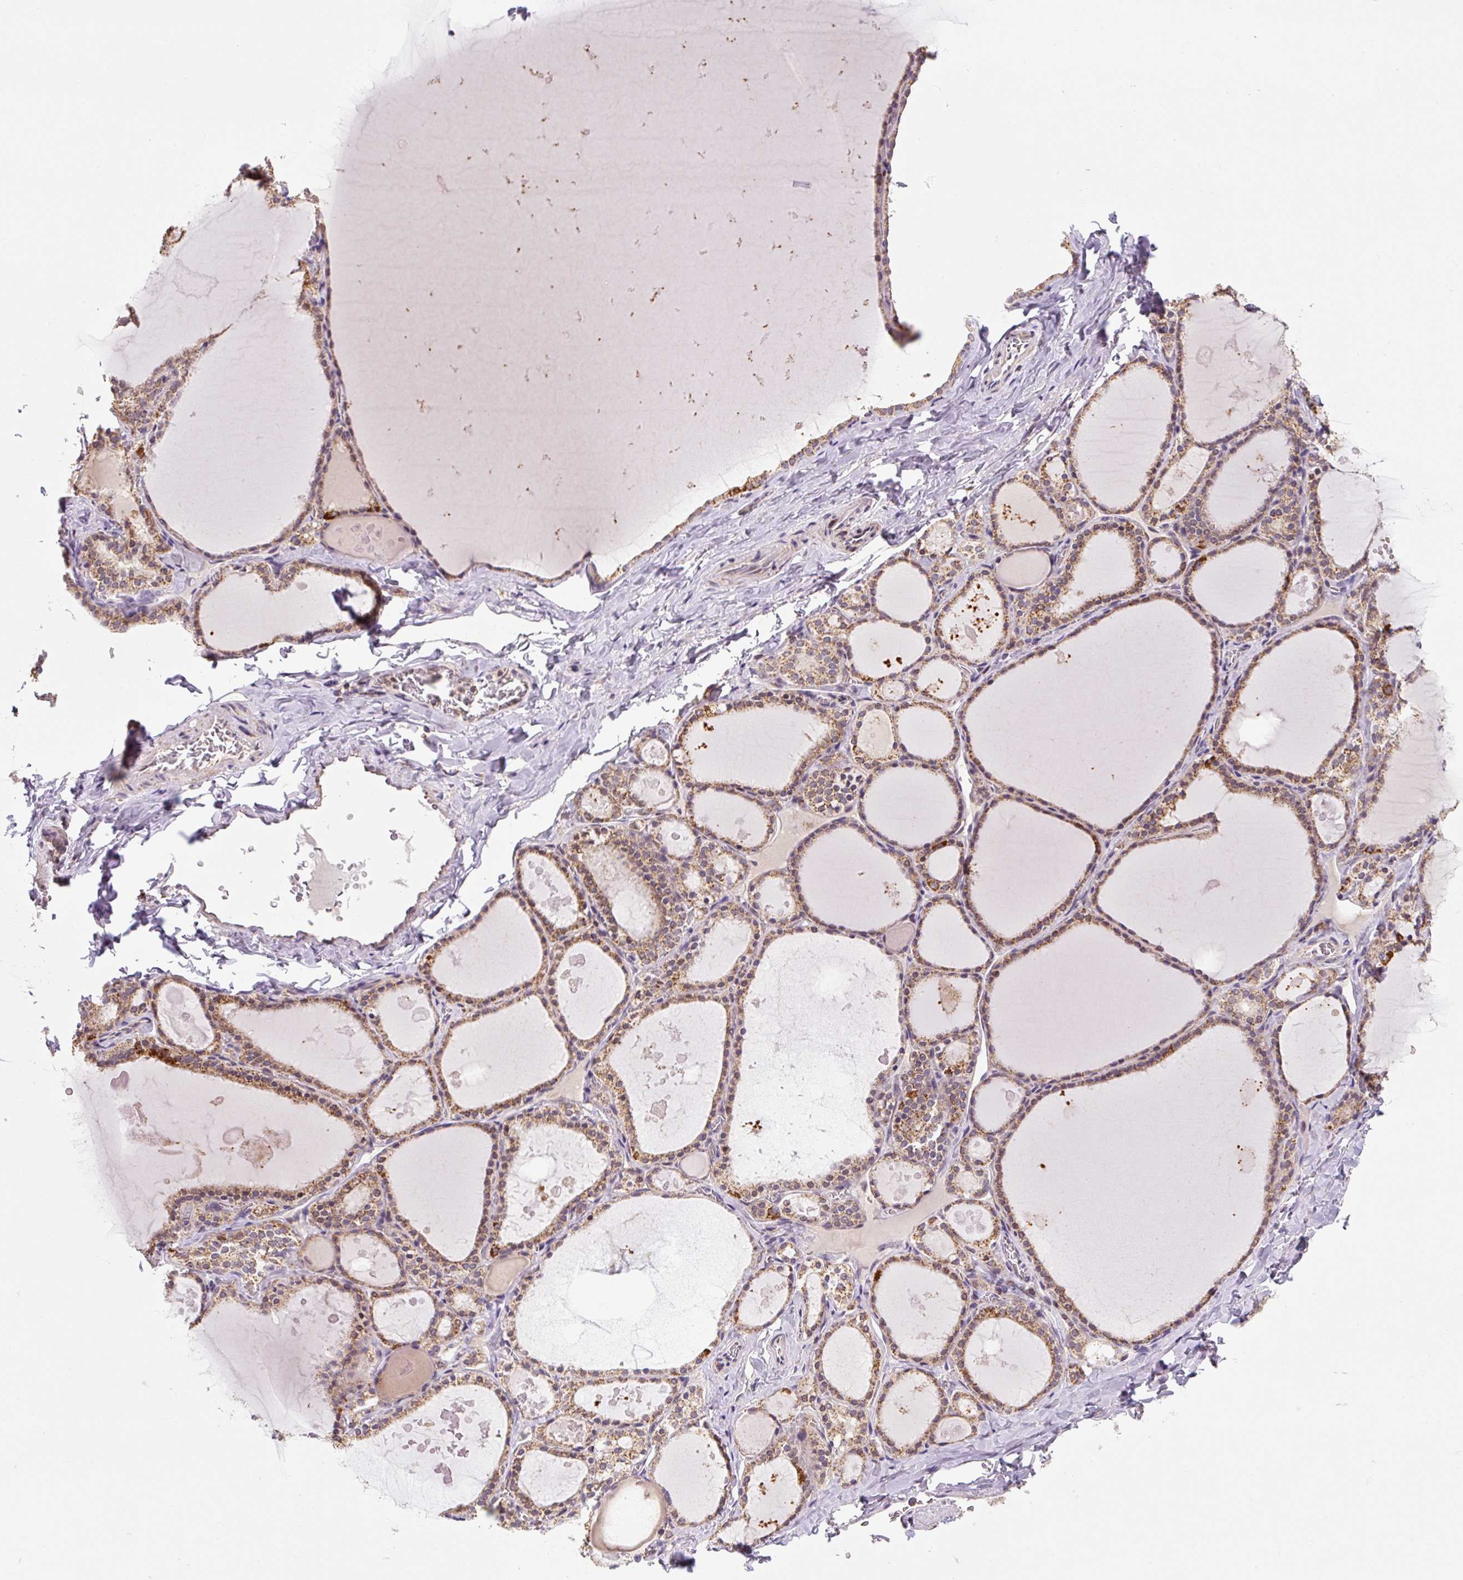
{"staining": {"intensity": "moderate", "quantity": ">75%", "location": "cytoplasmic/membranous"}, "tissue": "thyroid gland", "cell_type": "Glandular cells", "image_type": "normal", "snomed": [{"axis": "morphology", "description": "Normal tissue, NOS"}, {"axis": "topography", "description": "Thyroid gland"}], "caption": "Immunohistochemical staining of benign thyroid gland shows moderate cytoplasmic/membranous protein staining in approximately >75% of glandular cells.", "gene": "MFSD9", "patient": {"sex": "male", "age": 56}}